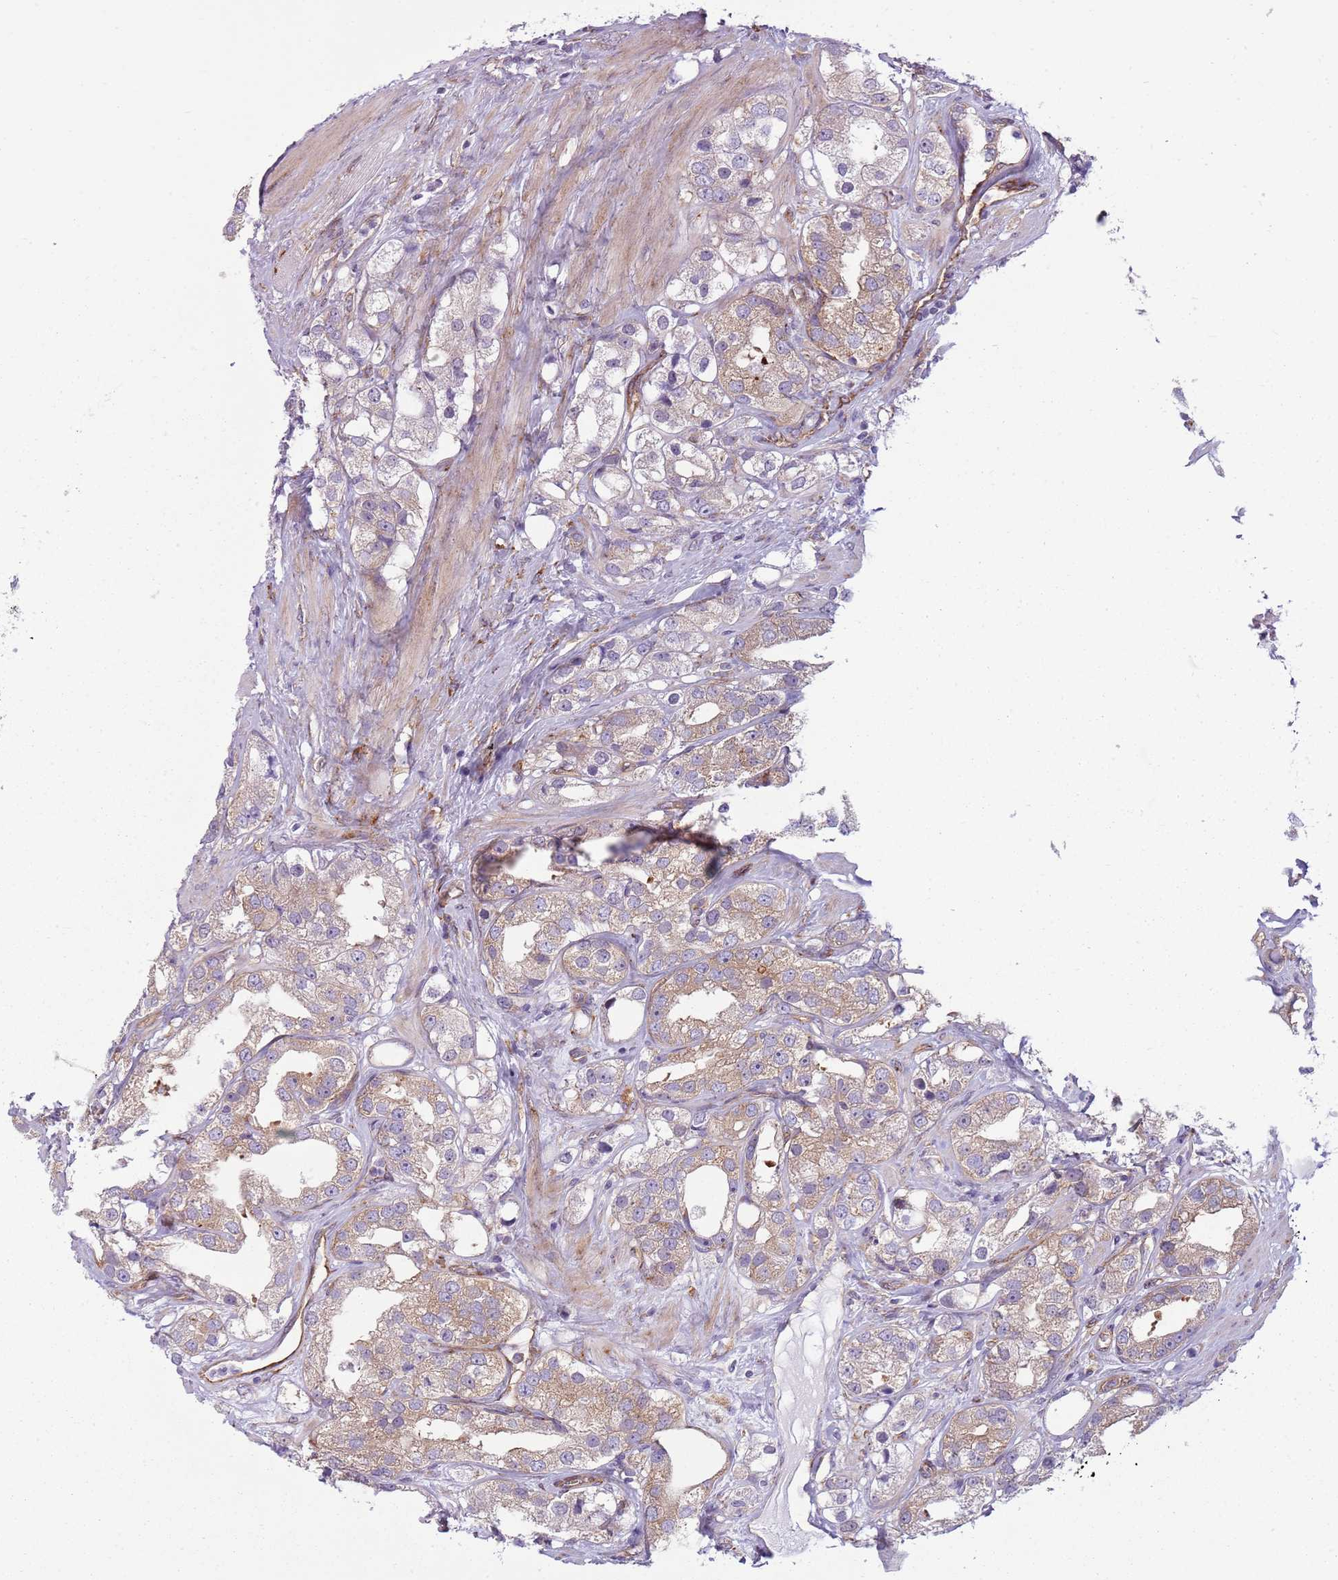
{"staining": {"intensity": "moderate", "quantity": "25%-75%", "location": "cytoplasmic/membranous"}, "tissue": "prostate cancer", "cell_type": "Tumor cells", "image_type": "cancer", "snomed": [{"axis": "morphology", "description": "Adenocarcinoma, NOS"}, {"axis": "topography", "description": "Prostate"}], "caption": "Protein positivity by IHC shows moderate cytoplasmic/membranous positivity in approximately 25%-75% of tumor cells in prostate cancer.", "gene": "SNX1", "patient": {"sex": "male", "age": 79}}